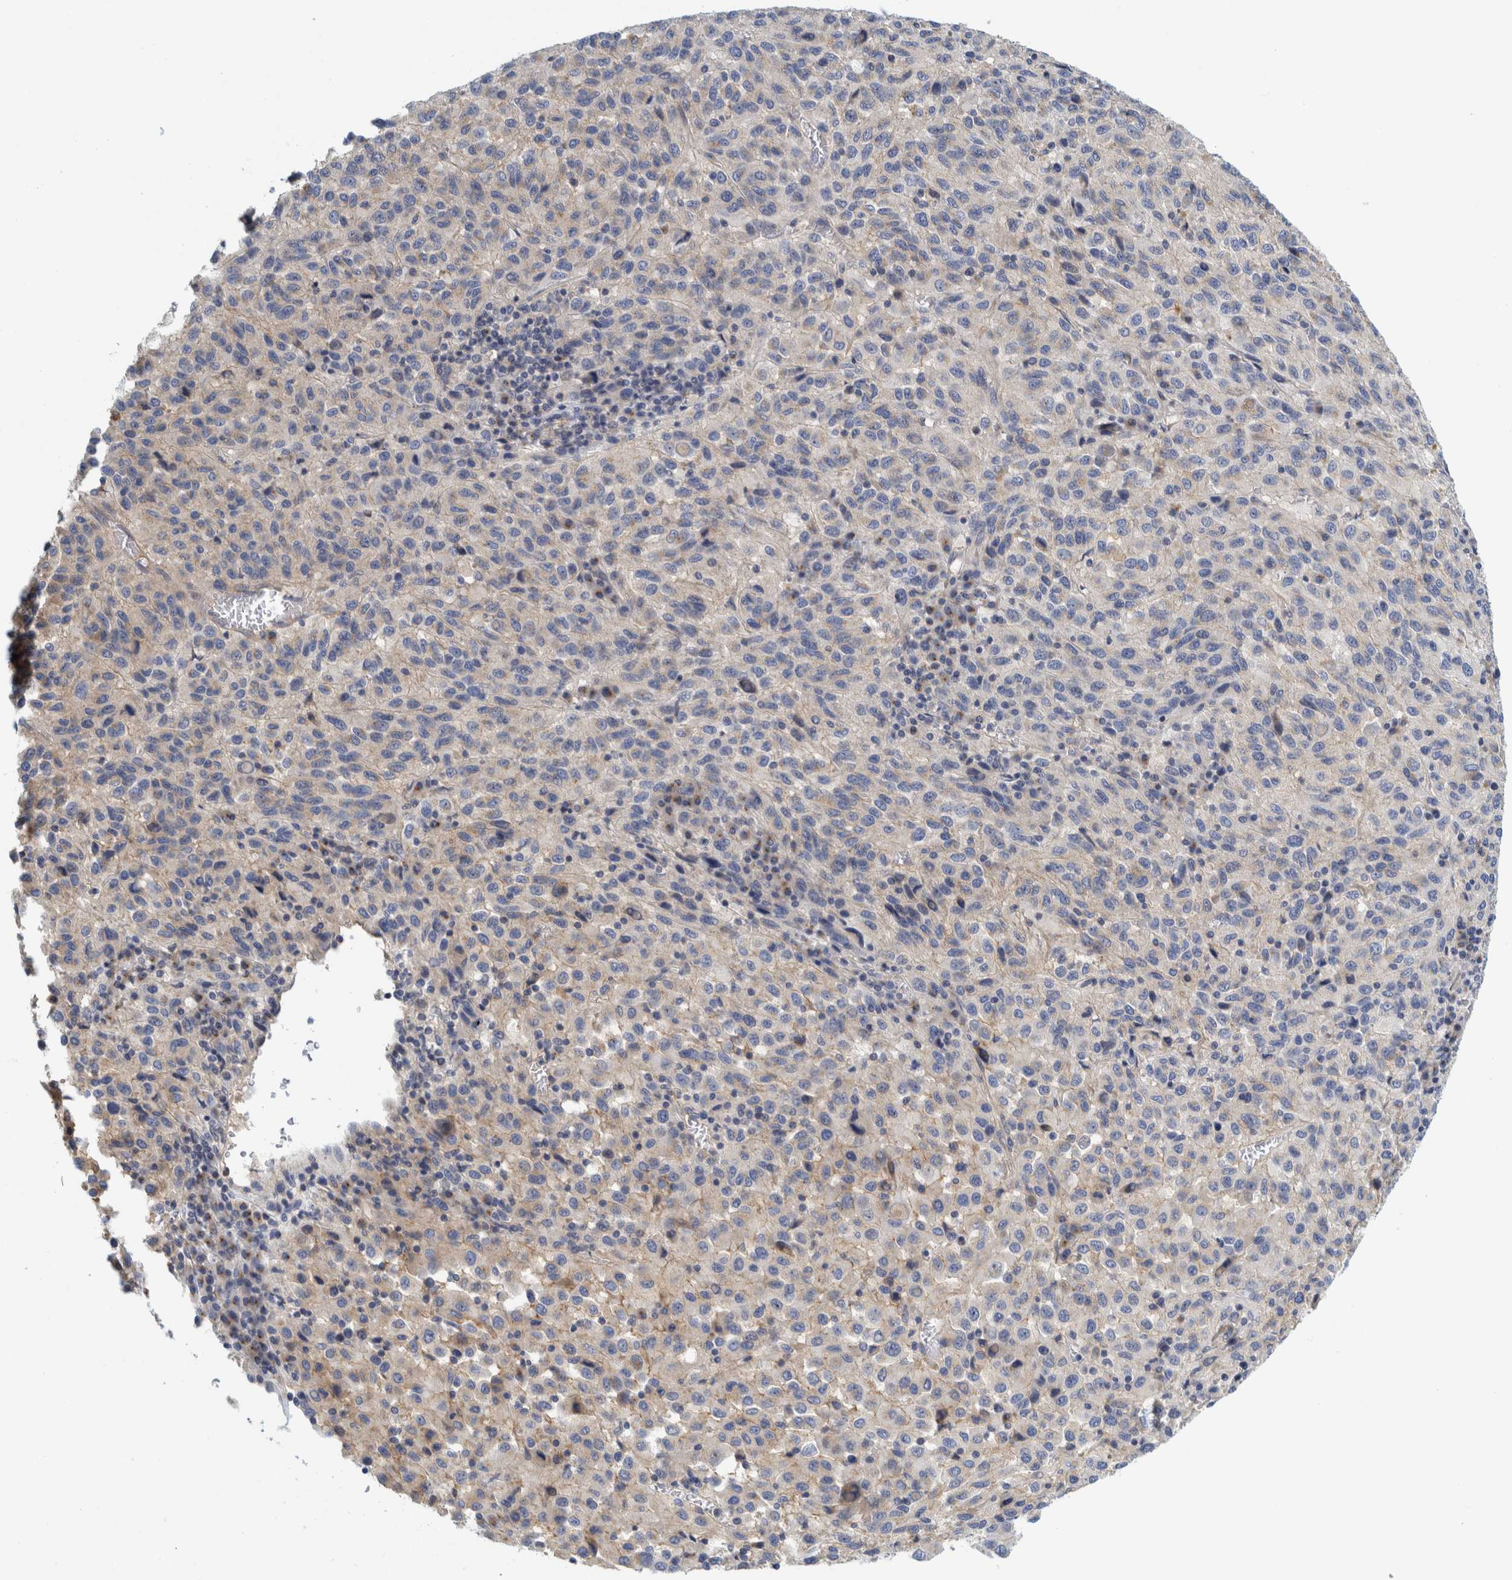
{"staining": {"intensity": "negative", "quantity": "none", "location": "none"}, "tissue": "melanoma", "cell_type": "Tumor cells", "image_type": "cancer", "snomed": [{"axis": "morphology", "description": "Malignant melanoma, Metastatic site"}, {"axis": "topography", "description": "Lung"}], "caption": "A histopathology image of human malignant melanoma (metastatic site) is negative for staining in tumor cells.", "gene": "ZNF324B", "patient": {"sex": "male", "age": 64}}